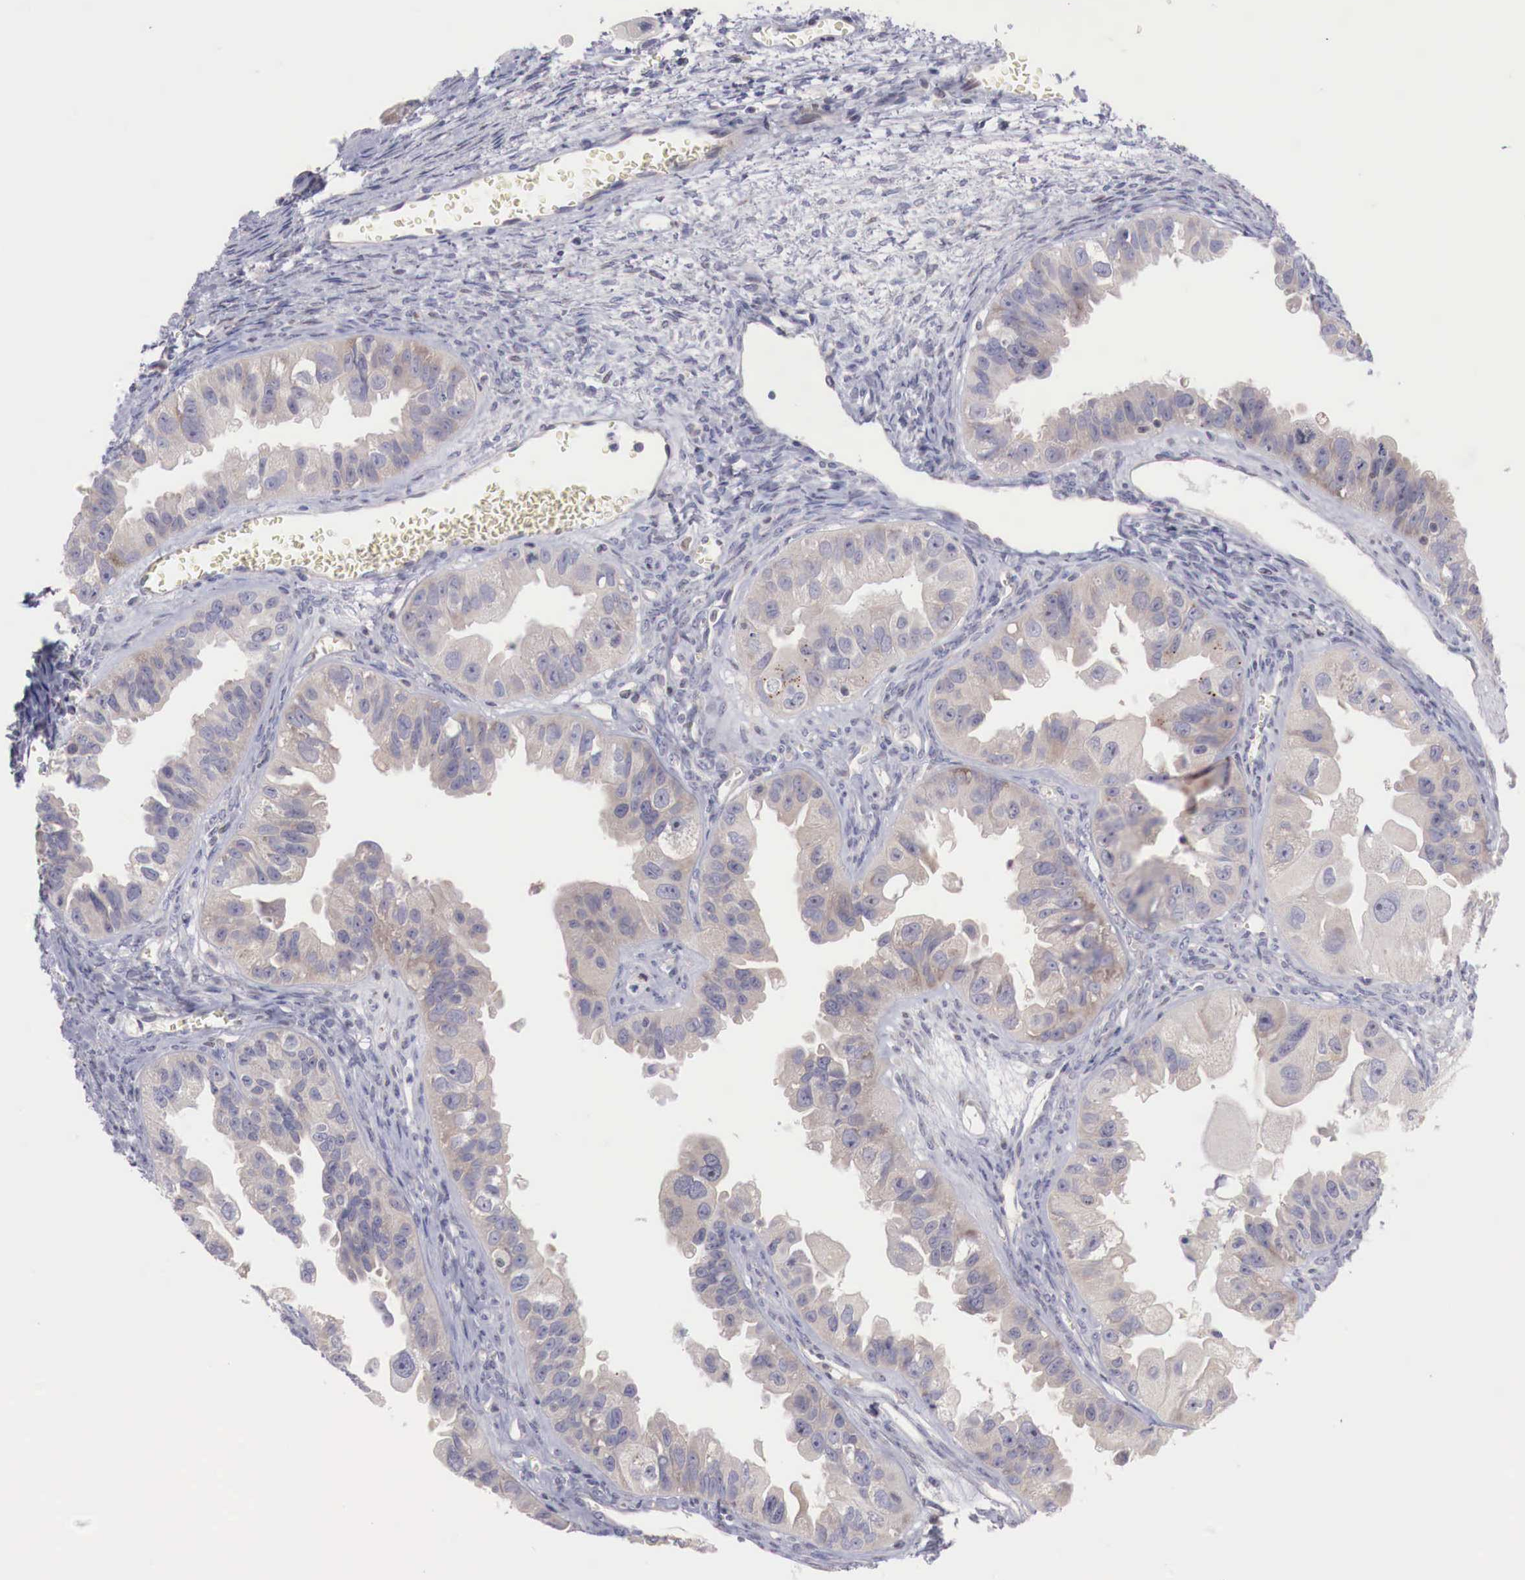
{"staining": {"intensity": "weak", "quantity": "25%-75%", "location": "cytoplasmic/membranous"}, "tissue": "ovarian cancer", "cell_type": "Tumor cells", "image_type": "cancer", "snomed": [{"axis": "morphology", "description": "Carcinoma, endometroid"}, {"axis": "topography", "description": "Ovary"}], "caption": "IHC micrograph of neoplastic tissue: human ovarian endometroid carcinoma stained using immunohistochemistry (IHC) reveals low levels of weak protein expression localized specifically in the cytoplasmic/membranous of tumor cells, appearing as a cytoplasmic/membranous brown color.", "gene": "CLCN5", "patient": {"sex": "female", "age": 85}}